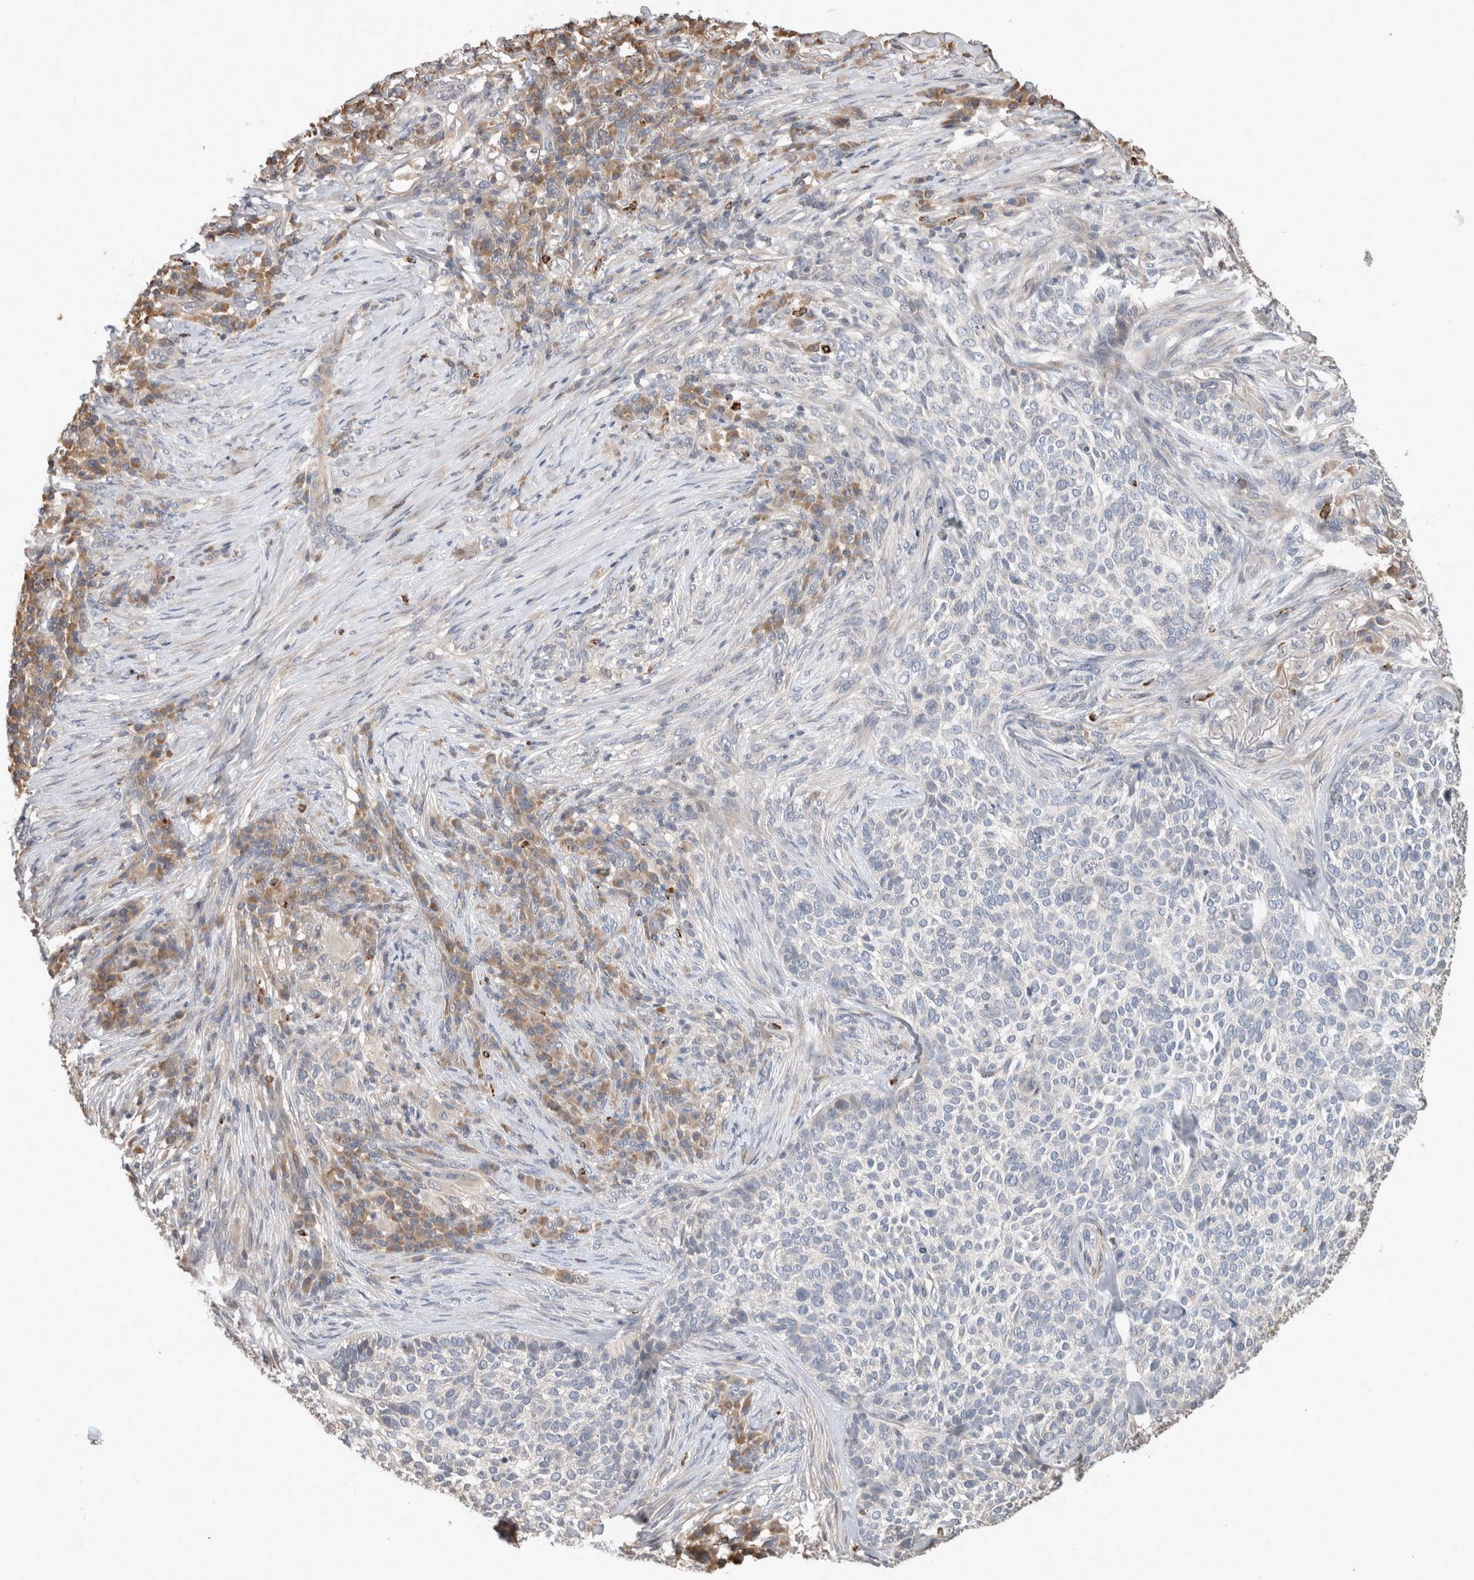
{"staining": {"intensity": "negative", "quantity": "none", "location": "none"}, "tissue": "skin cancer", "cell_type": "Tumor cells", "image_type": "cancer", "snomed": [{"axis": "morphology", "description": "Basal cell carcinoma"}, {"axis": "topography", "description": "Skin"}], "caption": "IHC image of skin cancer (basal cell carcinoma) stained for a protein (brown), which shows no staining in tumor cells. (Stains: DAB (3,3'-diaminobenzidine) IHC with hematoxylin counter stain, Microscopy: brightfield microscopy at high magnification).", "gene": "SERAC1", "patient": {"sex": "female", "age": 64}}